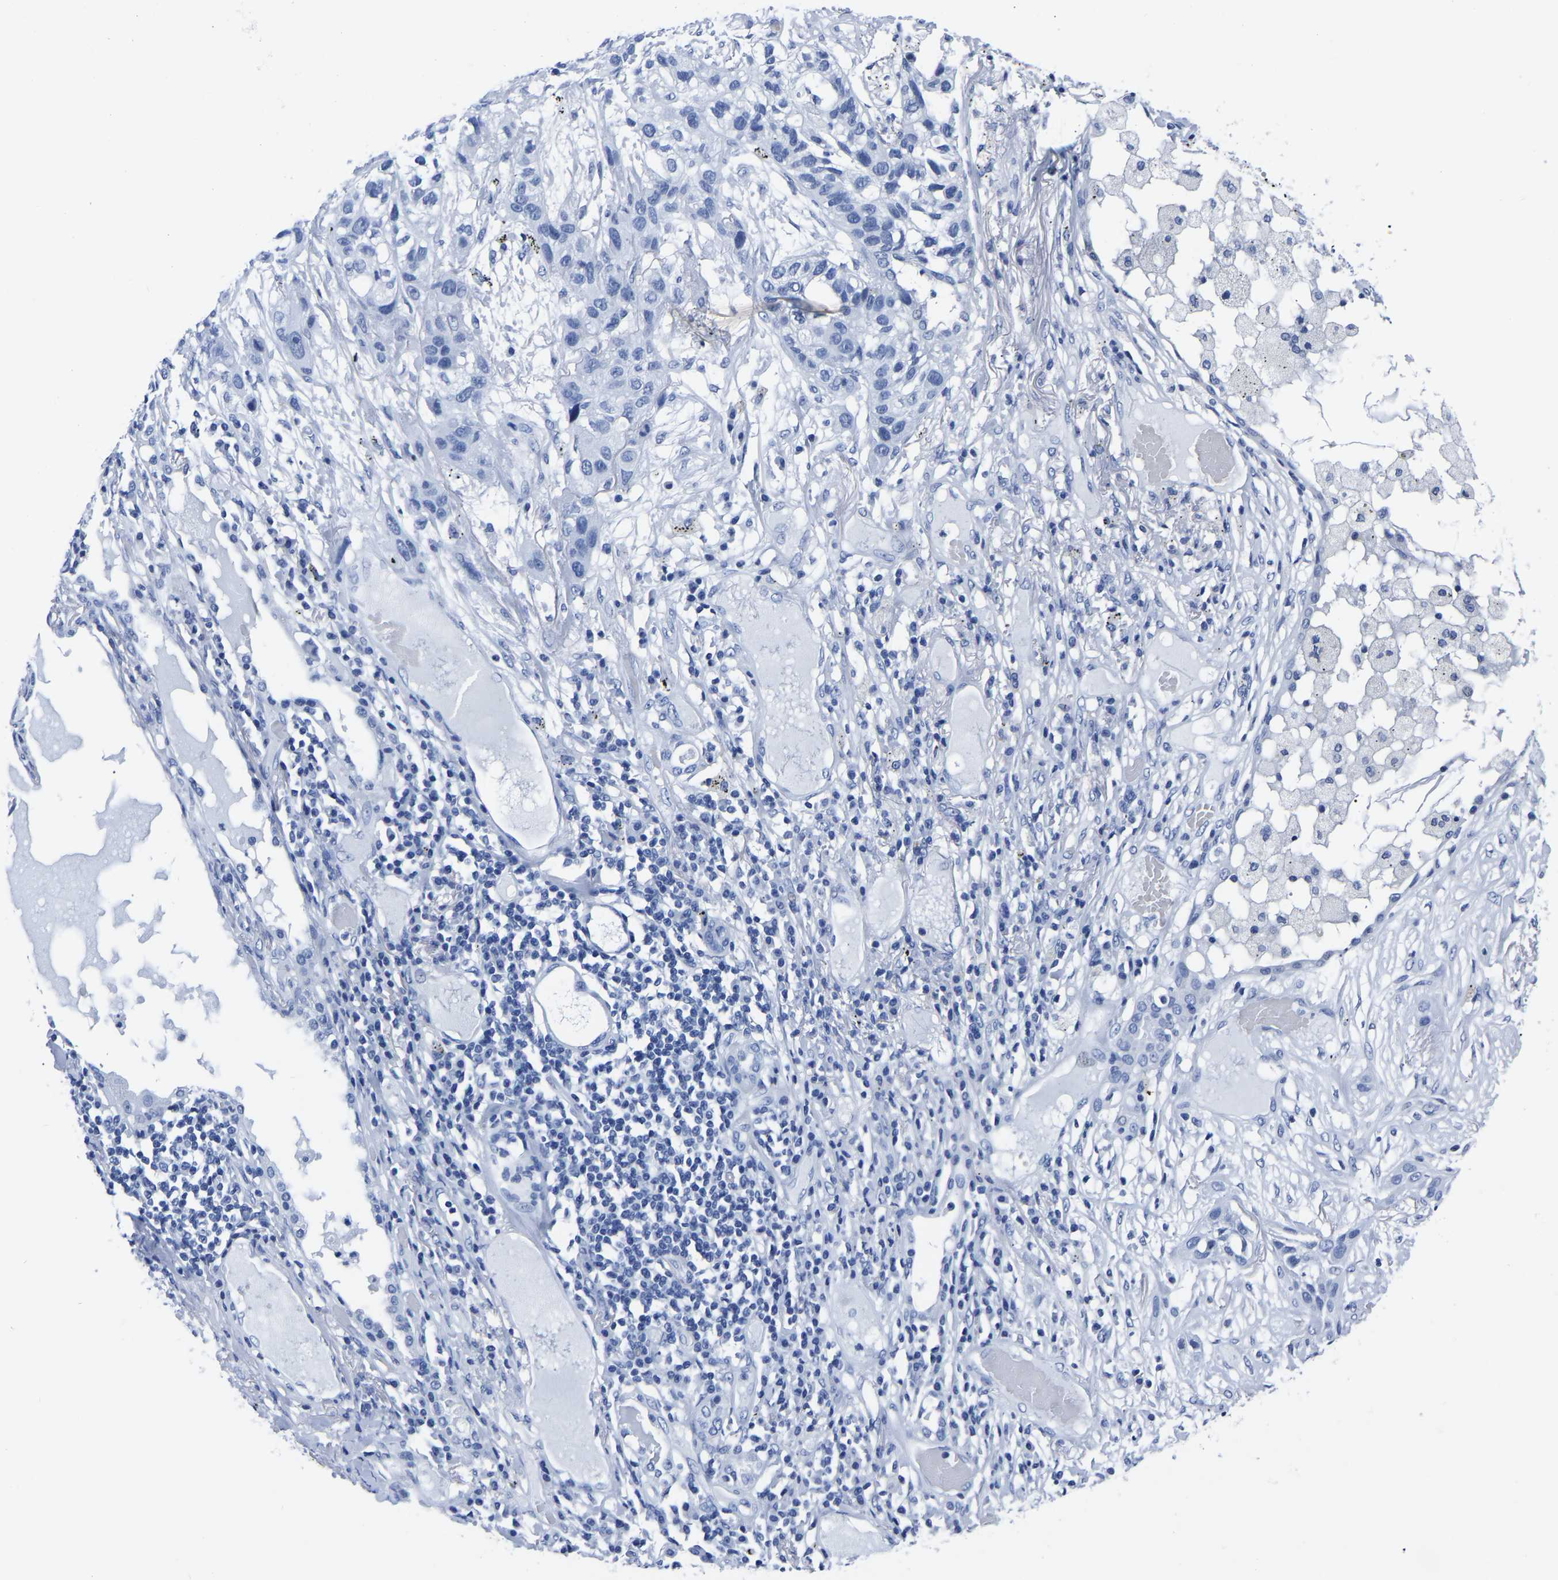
{"staining": {"intensity": "negative", "quantity": "none", "location": "none"}, "tissue": "lung cancer", "cell_type": "Tumor cells", "image_type": "cancer", "snomed": [{"axis": "morphology", "description": "Squamous cell carcinoma, NOS"}, {"axis": "topography", "description": "Lung"}], "caption": "The image displays no staining of tumor cells in squamous cell carcinoma (lung).", "gene": "IMPG2", "patient": {"sex": "male", "age": 71}}